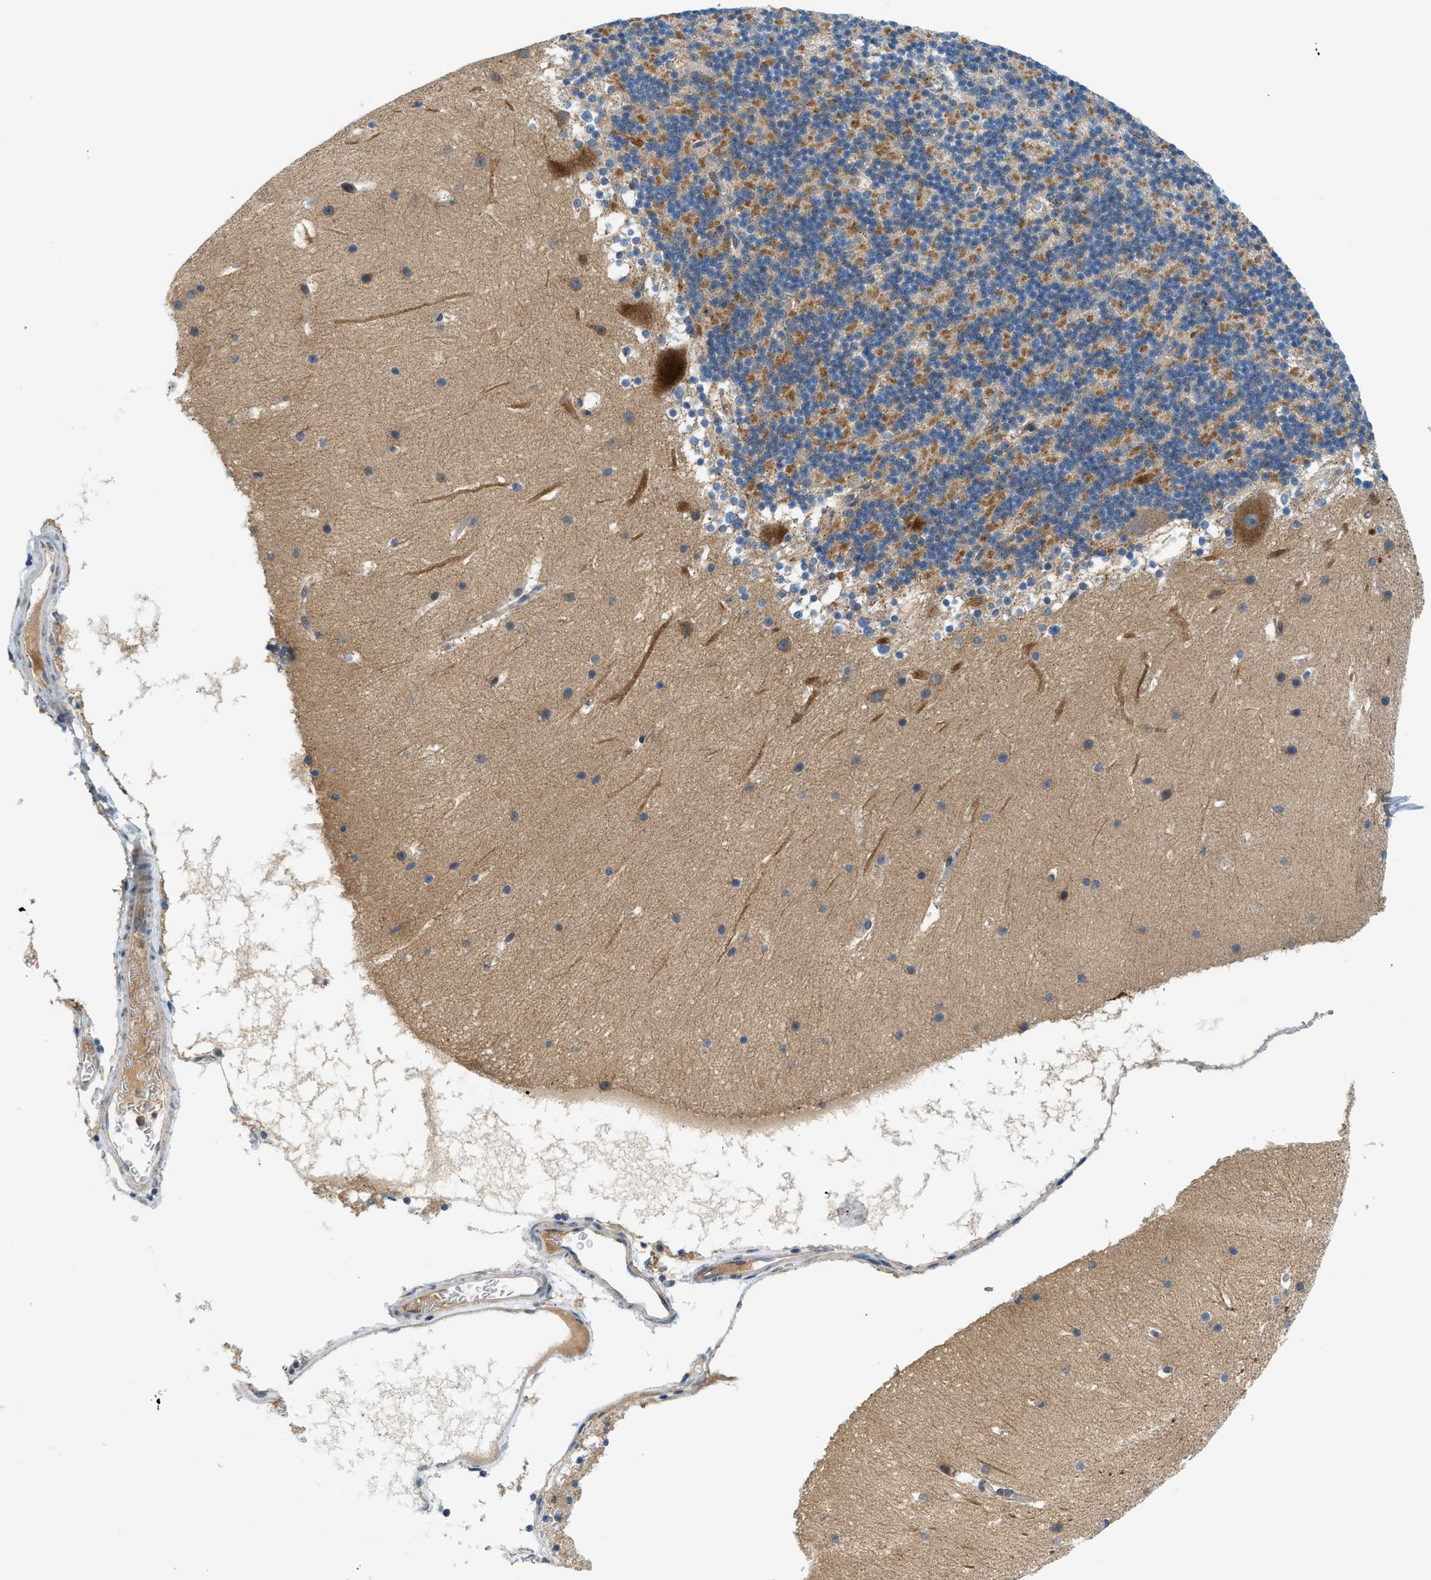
{"staining": {"intensity": "moderate", "quantity": "25%-75%", "location": "cytoplasmic/membranous"}, "tissue": "cerebellum", "cell_type": "Cells in granular layer", "image_type": "normal", "snomed": [{"axis": "morphology", "description": "Normal tissue, NOS"}, {"axis": "topography", "description": "Cerebellum"}], "caption": "IHC (DAB) staining of benign human cerebellum demonstrates moderate cytoplasmic/membranous protein staining in about 25%-75% of cells in granular layer.", "gene": "KCNK1", "patient": {"sex": "male", "age": 45}}